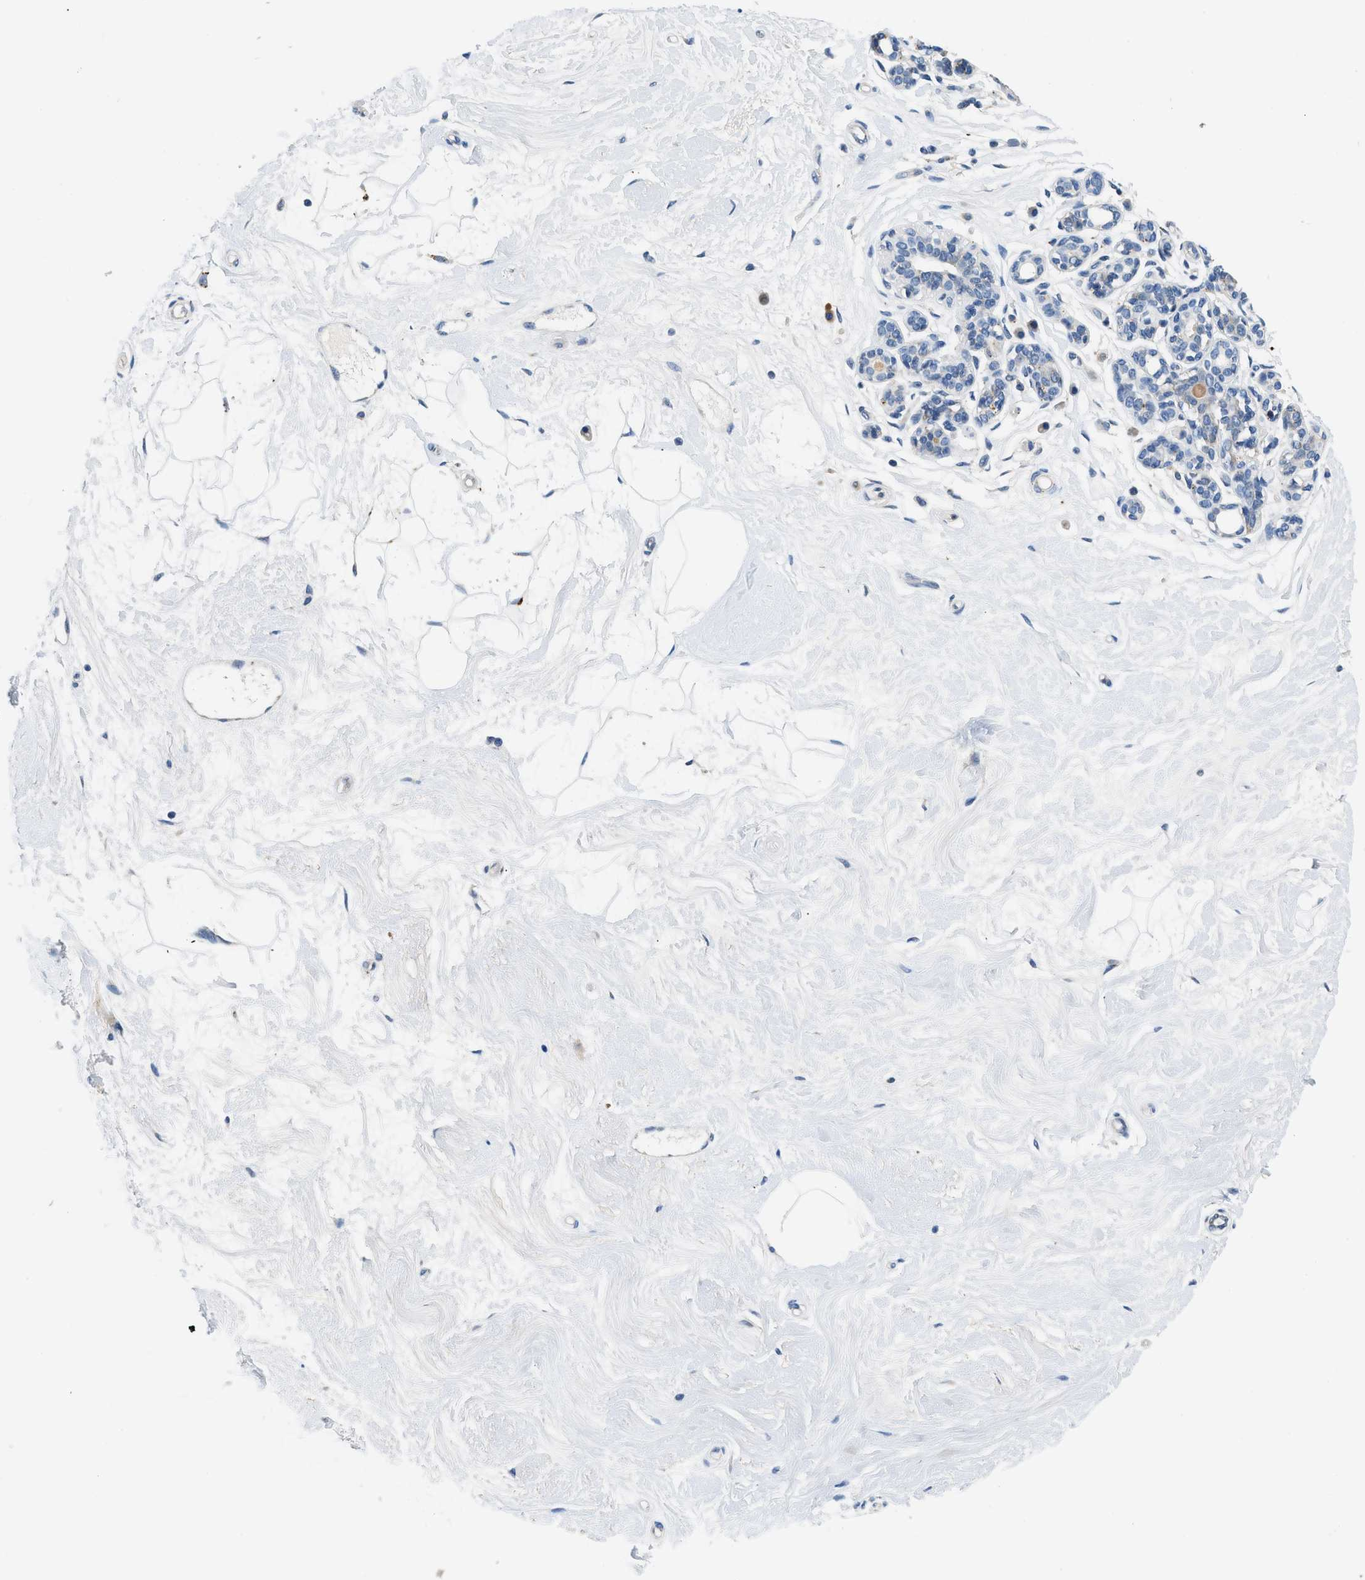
{"staining": {"intensity": "negative", "quantity": "none", "location": "none"}, "tissue": "breast", "cell_type": "Adipocytes", "image_type": "normal", "snomed": [{"axis": "morphology", "description": "Normal tissue, NOS"}, {"axis": "morphology", "description": "Lobular carcinoma"}, {"axis": "topography", "description": "Breast"}], "caption": "IHC of normal breast demonstrates no expression in adipocytes.", "gene": "ADGRE3", "patient": {"sex": "female", "age": 59}}